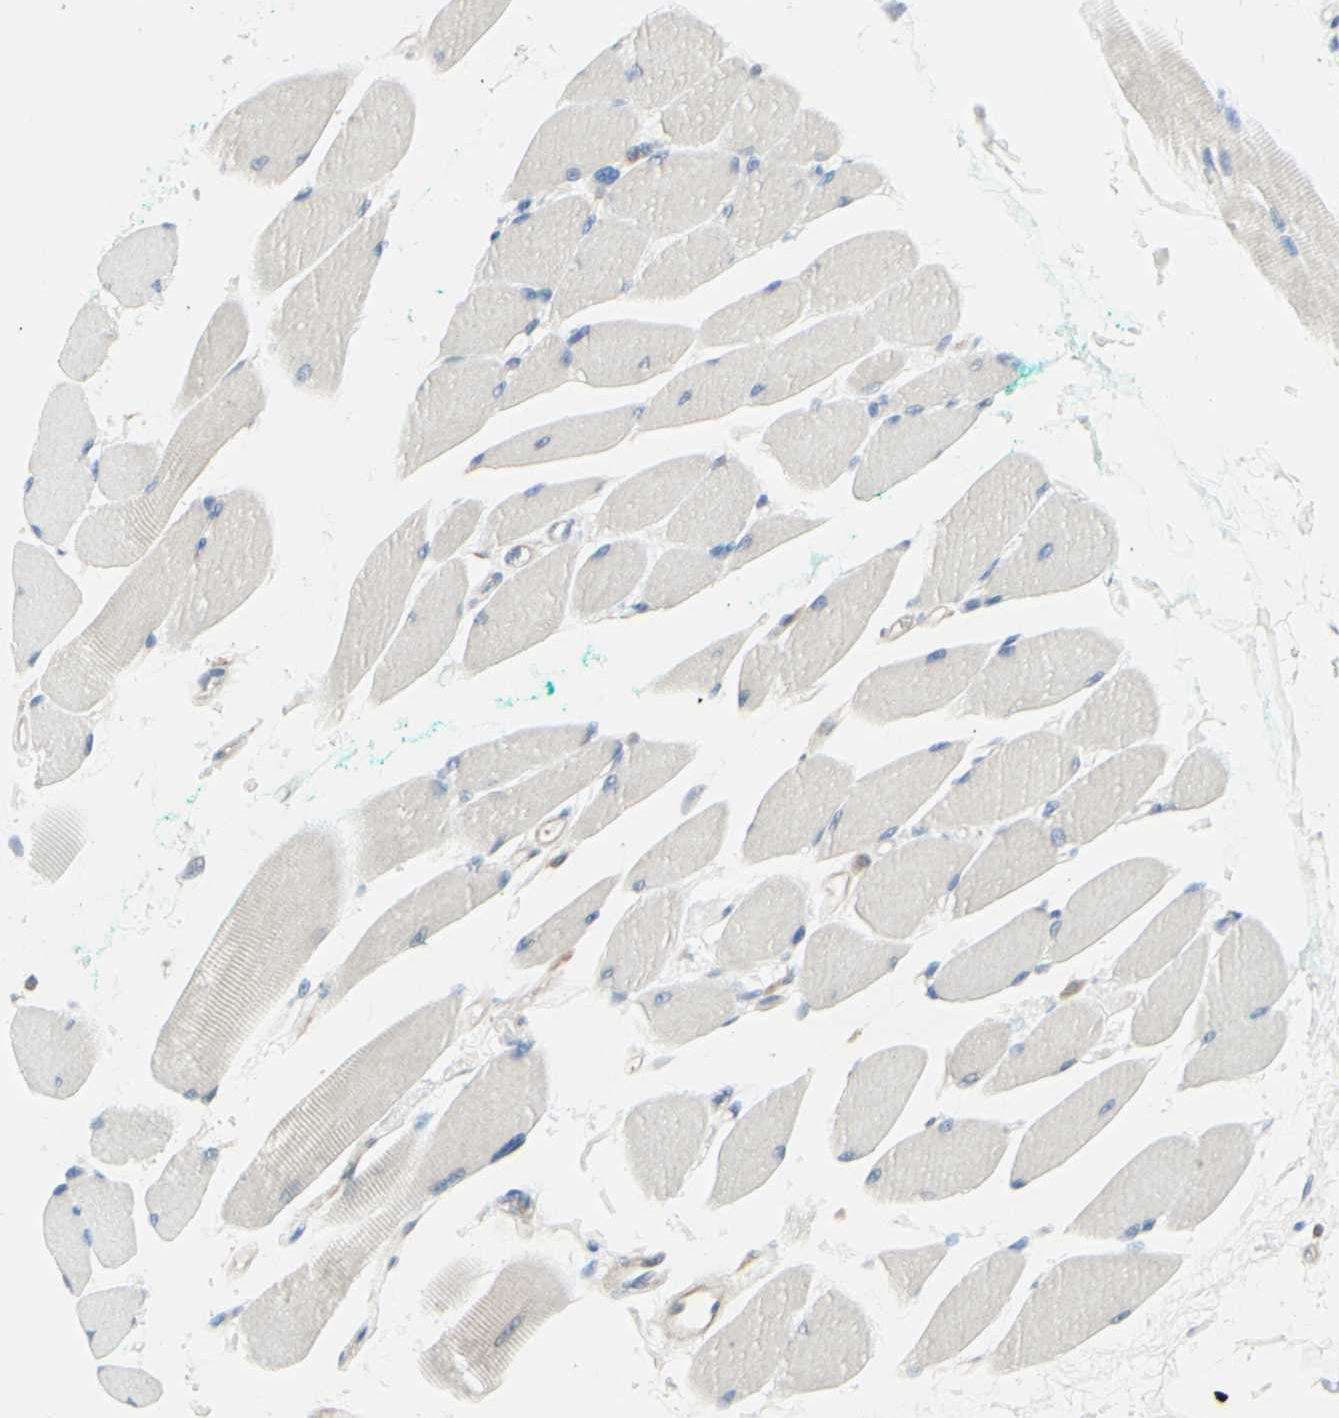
{"staining": {"intensity": "negative", "quantity": "none", "location": "none"}, "tissue": "skeletal muscle", "cell_type": "Myocytes", "image_type": "normal", "snomed": [{"axis": "morphology", "description": "Normal tissue, NOS"}, {"axis": "topography", "description": "Skeletal muscle"}, {"axis": "topography", "description": "Oral tissue"}, {"axis": "topography", "description": "Peripheral nerve tissue"}], "caption": "Benign skeletal muscle was stained to show a protein in brown. There is no significant expression in myocytes. (Brightfield microscopy of DAB (3,3'-diaminobenzidine) IHC at high magnification).", "gene": "MTM1", "patient": {"sex": "female", "age": 84}}